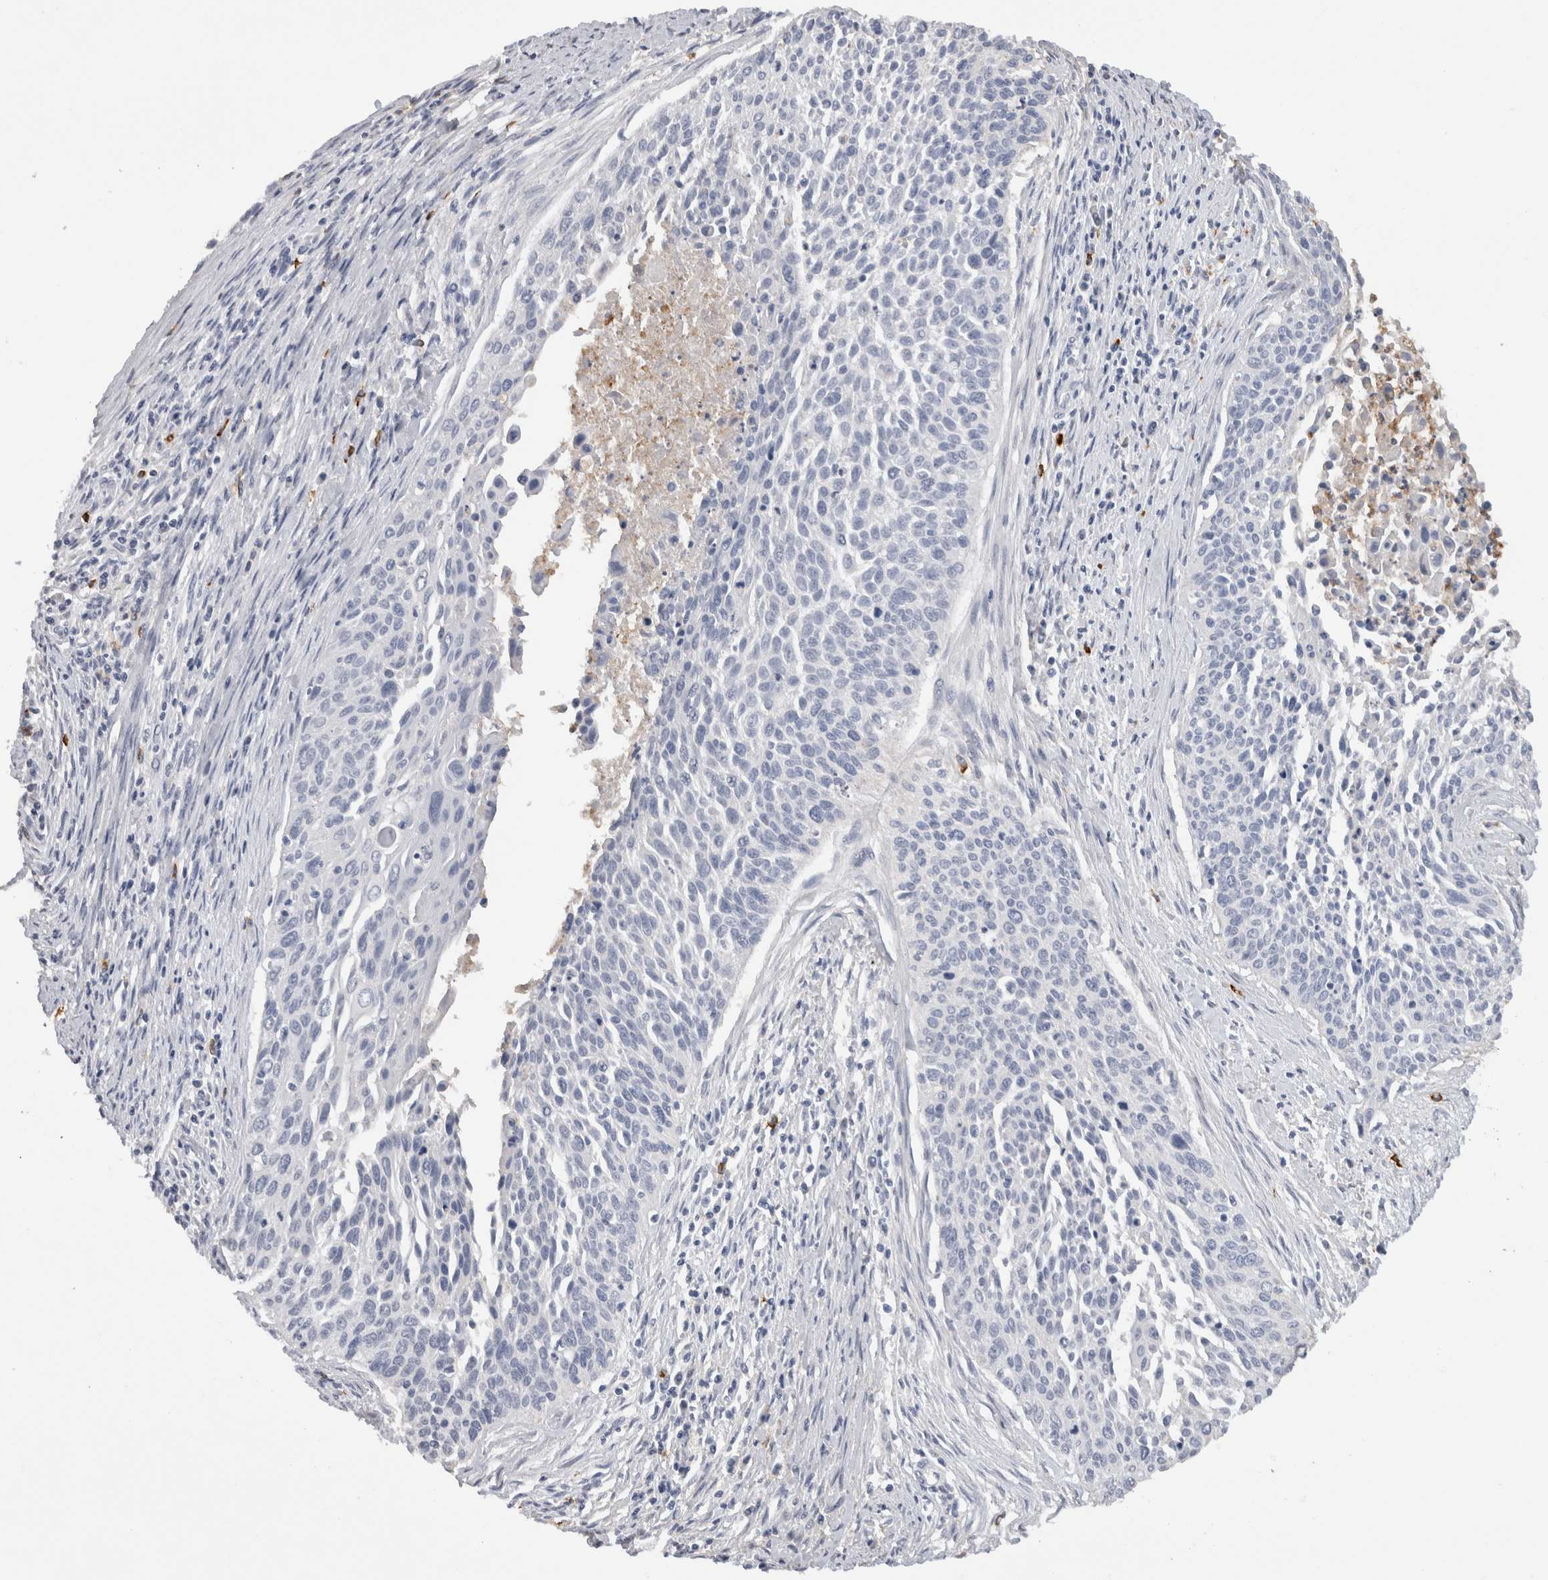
{"staining": {"intensity": "negative", "quantity": "none", "location": "none"}, "tissue": "cervical cancer", "cell_type": "Tumor cells", "image_type": "cancer", "snomed": [{"axis": "morphology", "description": "Squamous cell carcinoma, NOS"}, {"axis": "topography", "description": "Cervix"}], "caption": "This is an immunohistochemistry (IHC) histopathology image of human cervical squamous cell carcinoma. There is no staining in tumor cells.", "gene": "CD63", "patient": {"sex": "female", "age": 55}}